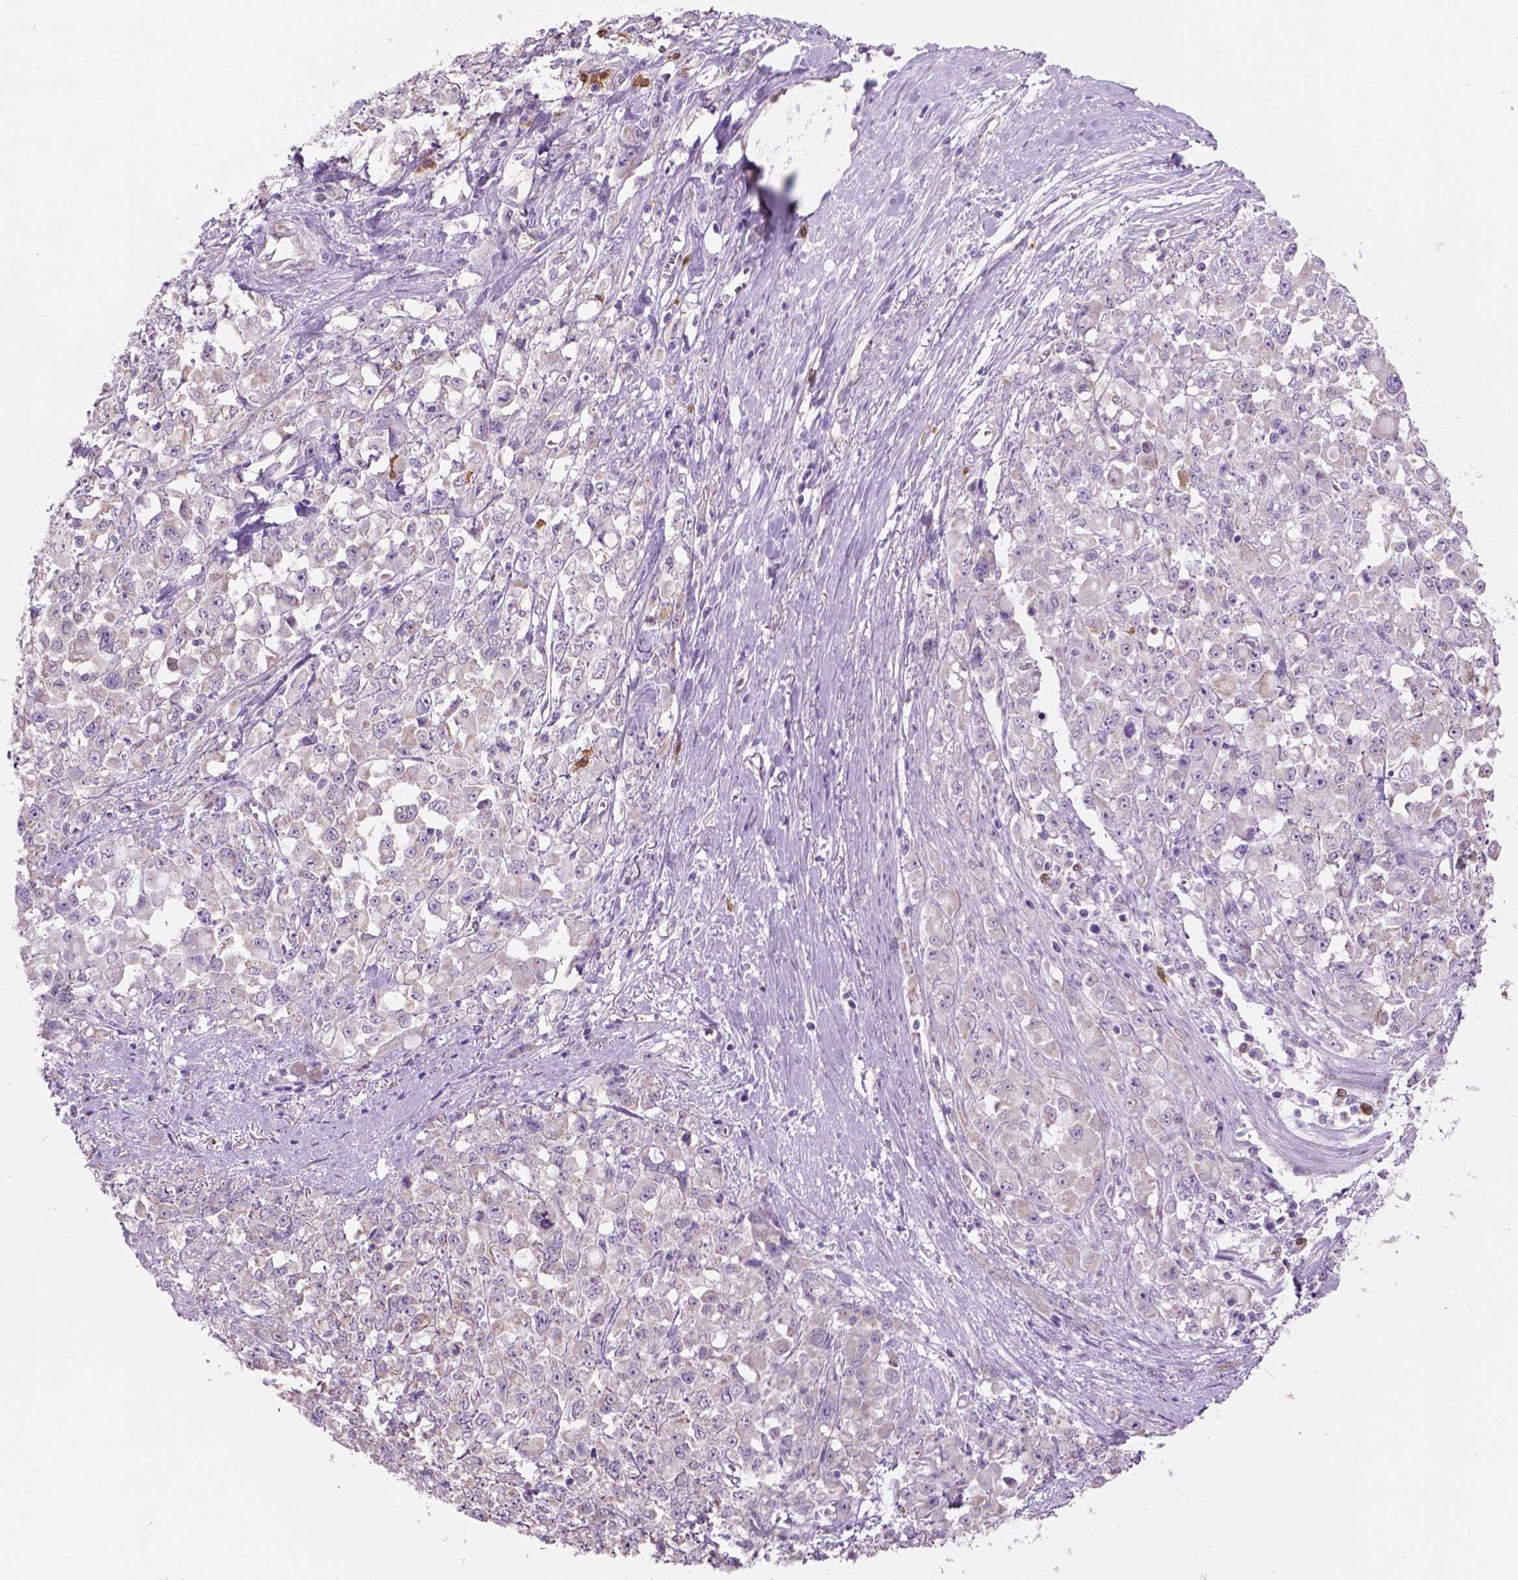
{"staining": {"intensity": "negative", "quantity": "none", "location": "none"}, "tissue": "stomach cancer", "cell_type": "Tumor cells", "image_type": "cancer", "snomed": [{"axis": "morphology", "description": "Adenocarcinoma, NOS"}, {"axis": "topography", "description": "Stomach"}], "caption": "A high-resolution histopathology image shows immunohistochemistry staining of stomach adenocarcinoma, which exhibits no significant expression in tumor cells.", "gene": "CD84", "patient": {"sex": "female", "age": 76}}